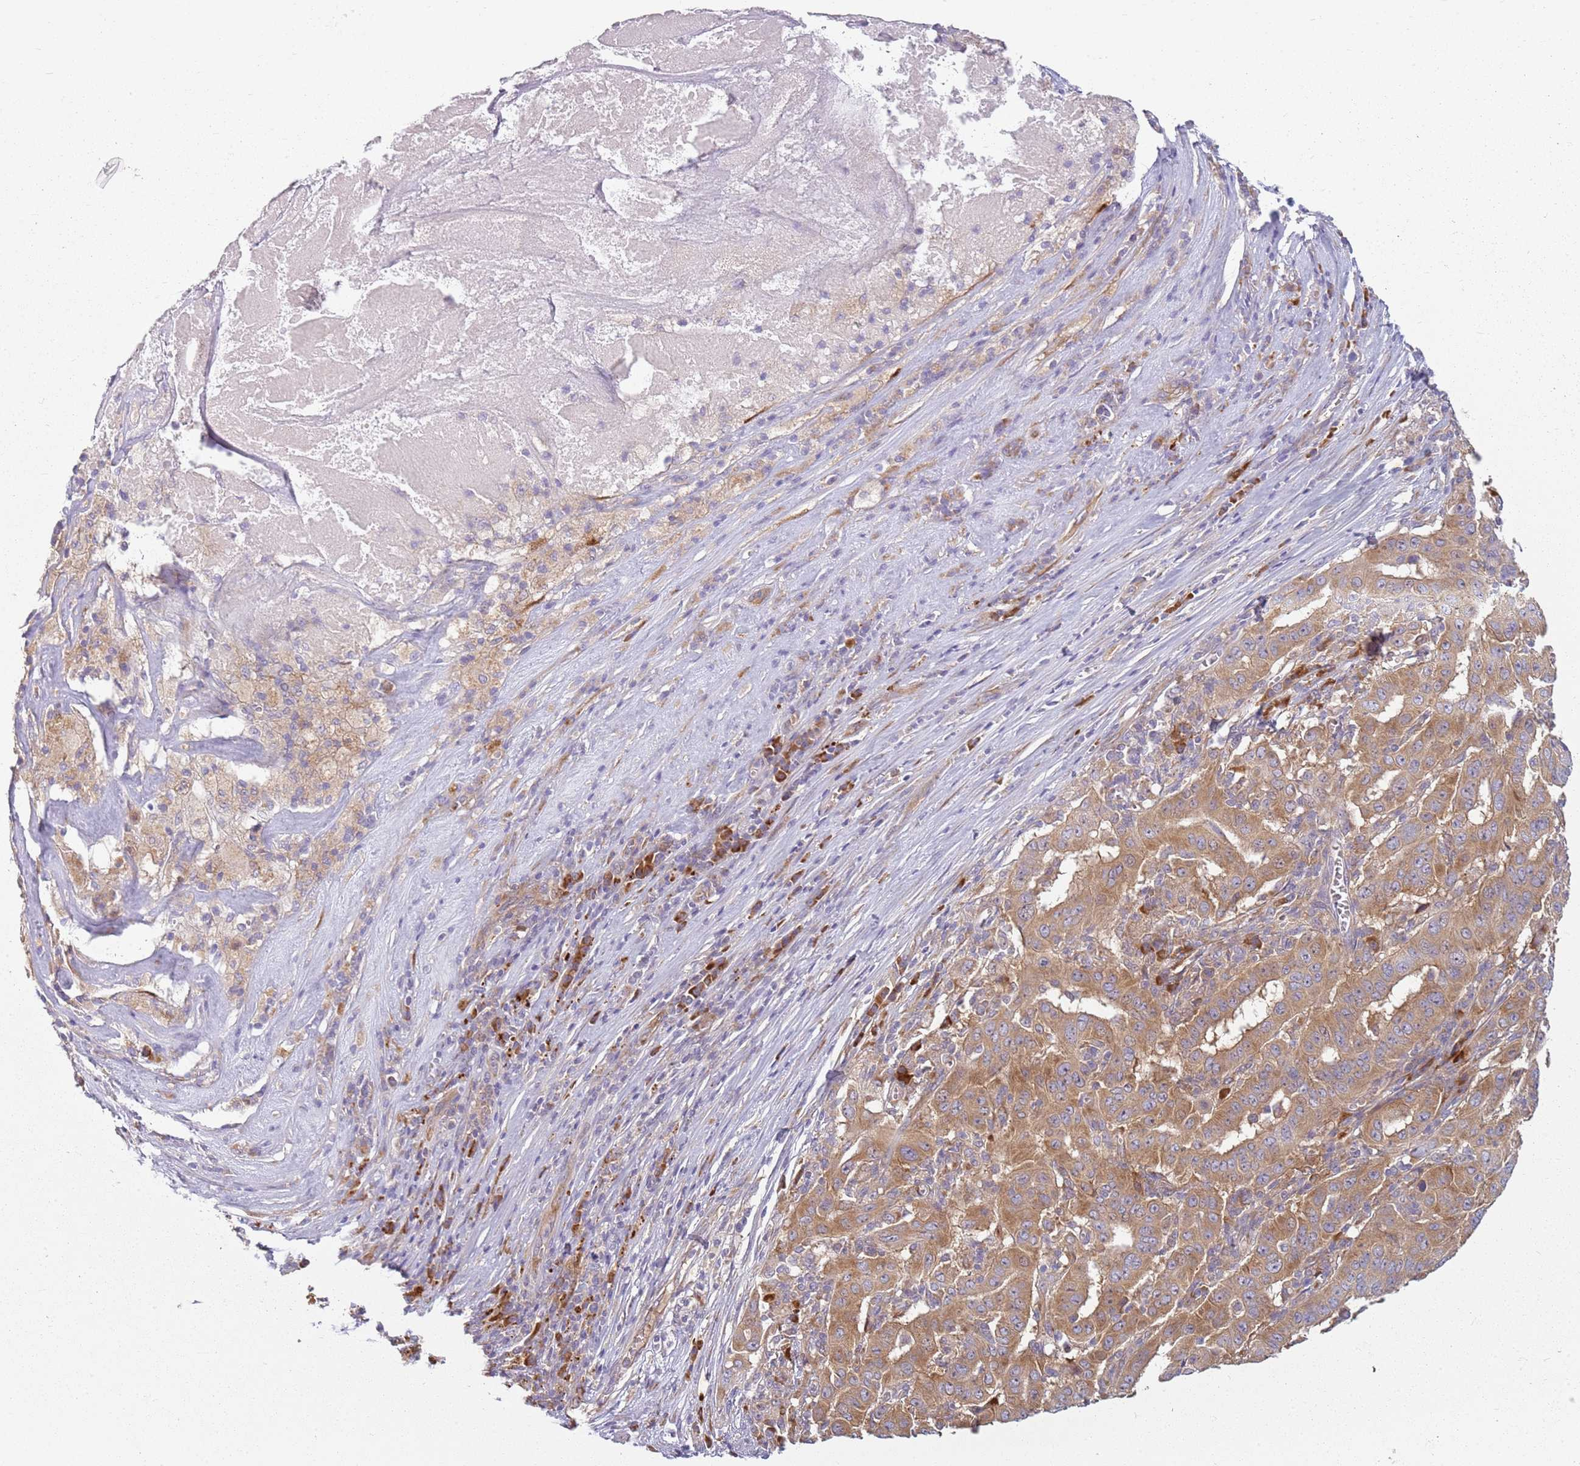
{"staining": {"intensity": "moderate", "quantity": ">75%", "location": "cytoplasmic/membranous"}, "tissue": "pancreatic cancer", "cell_type": "Tumor cells", "image_type": "cancer", "snomed": [{"axis": "morphology", "description": "Adenocarcinoma, NOS"}, {"axis": "topography", "description": "Pancreas"}], "caption": "A medium amount of moderate cytoplasmic/membranous positivity is appreciated in about >75% of tumor cells in pancreatic adenocarcinoma tissue.", "gene": "RPS28", "patient": {"sex": "male", "age": 63}}